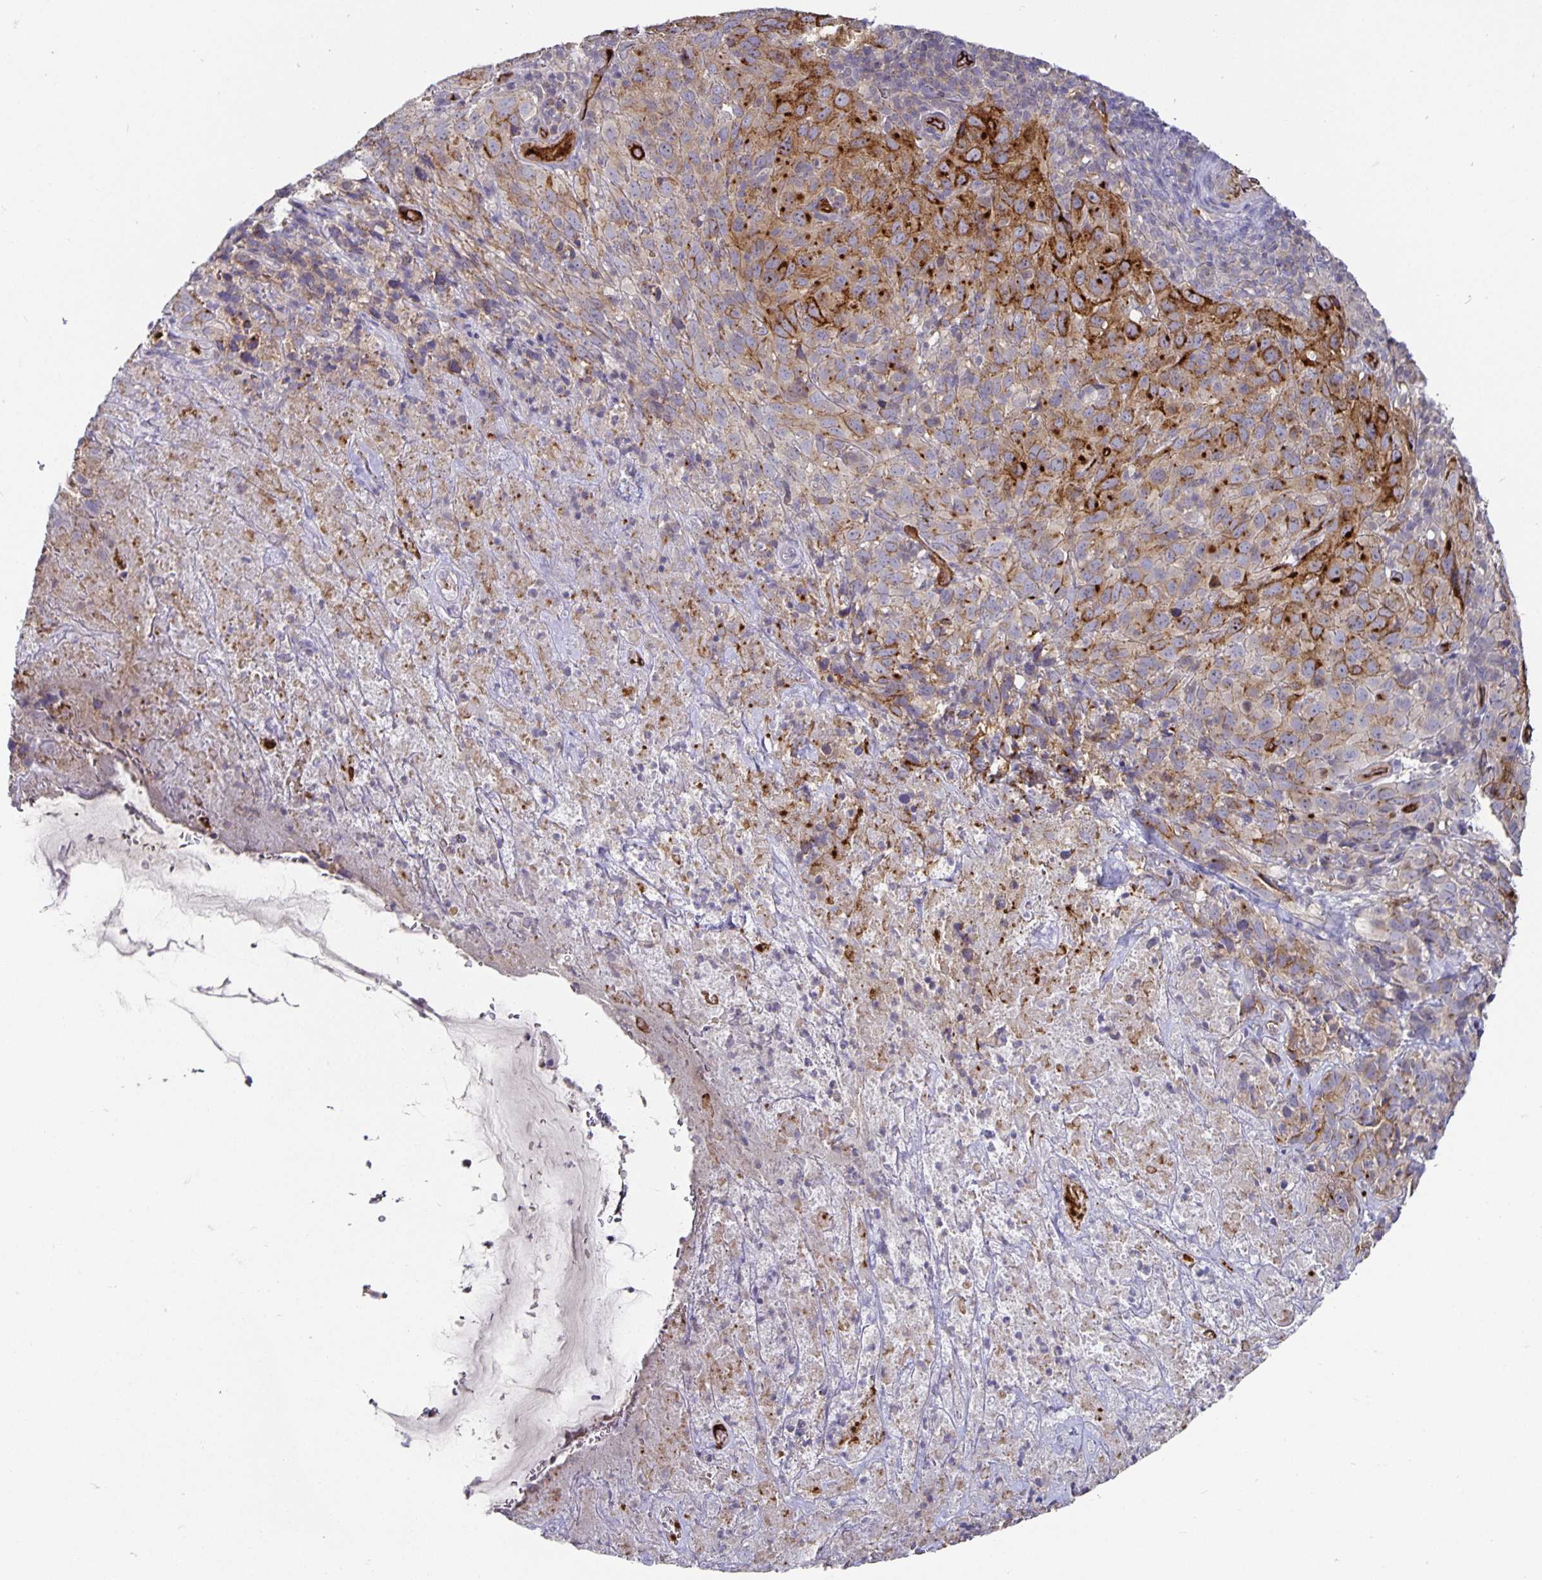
{"staining": {"intensity": "moderate", "quantity": "25%-75%", "location": "cytoplasmic/membranous"}, "tissue": "cervical cancer", "cell_type": "Tumor cells", "image_type": "cancer", "snomed": [{"axis": "morphology", "description": "Squamous cell carcinoma, NOS"}, {"axis": "topography", "description": "Cervix"}], "caption": "Protein analysis of cervical cancer (squamous cell carcinoma) tissue displays moderate cytoplasmic/membranous staining in about 25%-75% of tumor cells. (DAB (3,3'-diaminobenzidine) = brown stain, brightfield microscopy at high magnification).", "gene": "PODXL", "patient": {"sex": "female", "age": 51}}